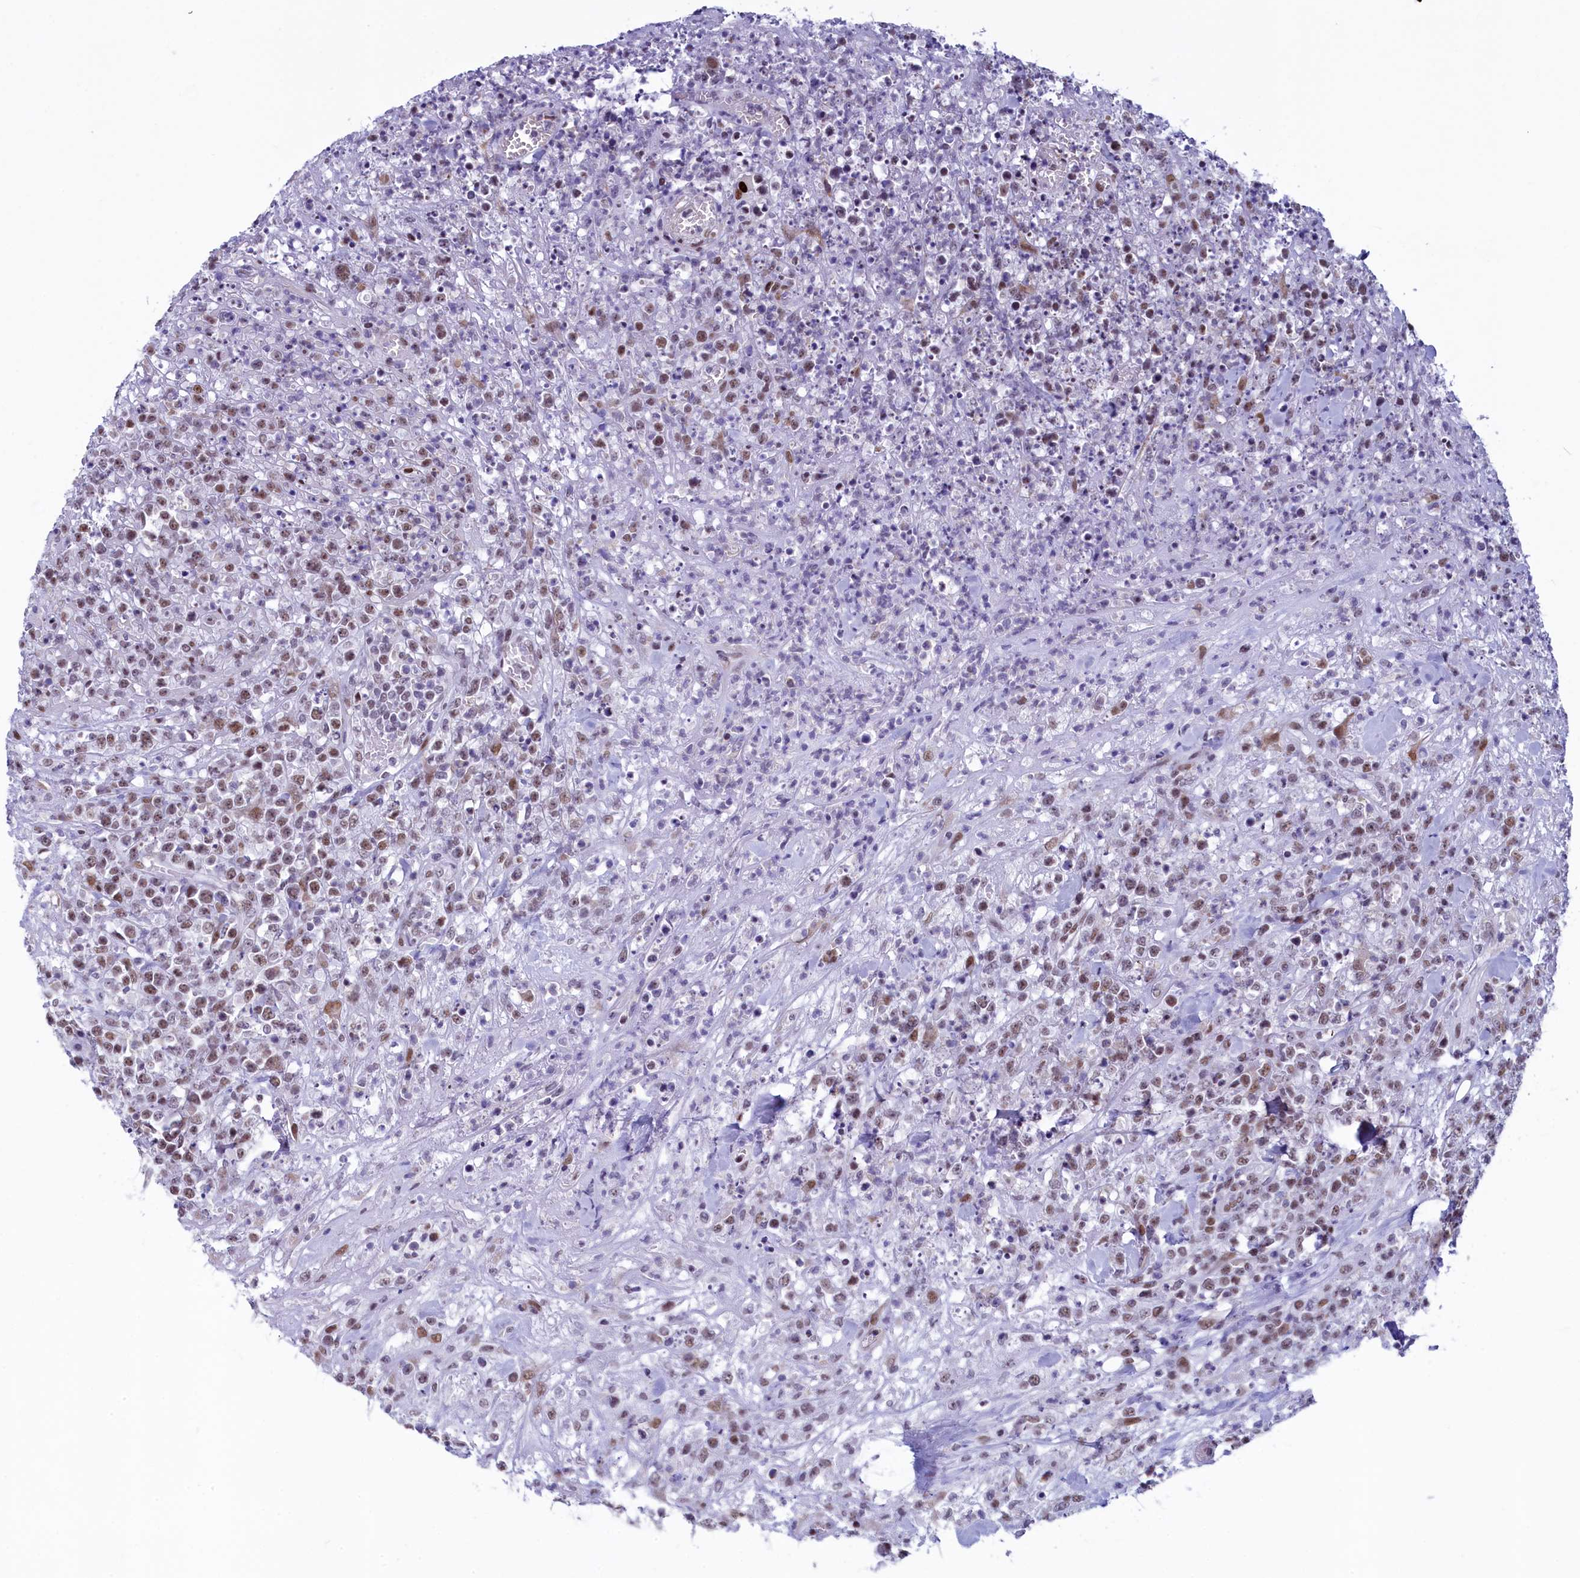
{"staining": {"intensity": "moderate", "quantity": ">75%", "location": "nuclear"}, "tissue": "lymphoma", "cell_type": "Tumor cells", "image_type": "cancer", "snomed": [{"axis": "morphology", "description": "Malignant lymphoma, non-Hodgkin's type, High grade"}, {"axis": "topography", "description": "Colon"}], "caption": "A micrograph showing moderate nuclear expression in approximately >75% of tumor cells in lymphoma, as visualized by brown immunohistochemical staining.", "gene": "SUGP2", "patient": {"sex": "female", "age": 53}}